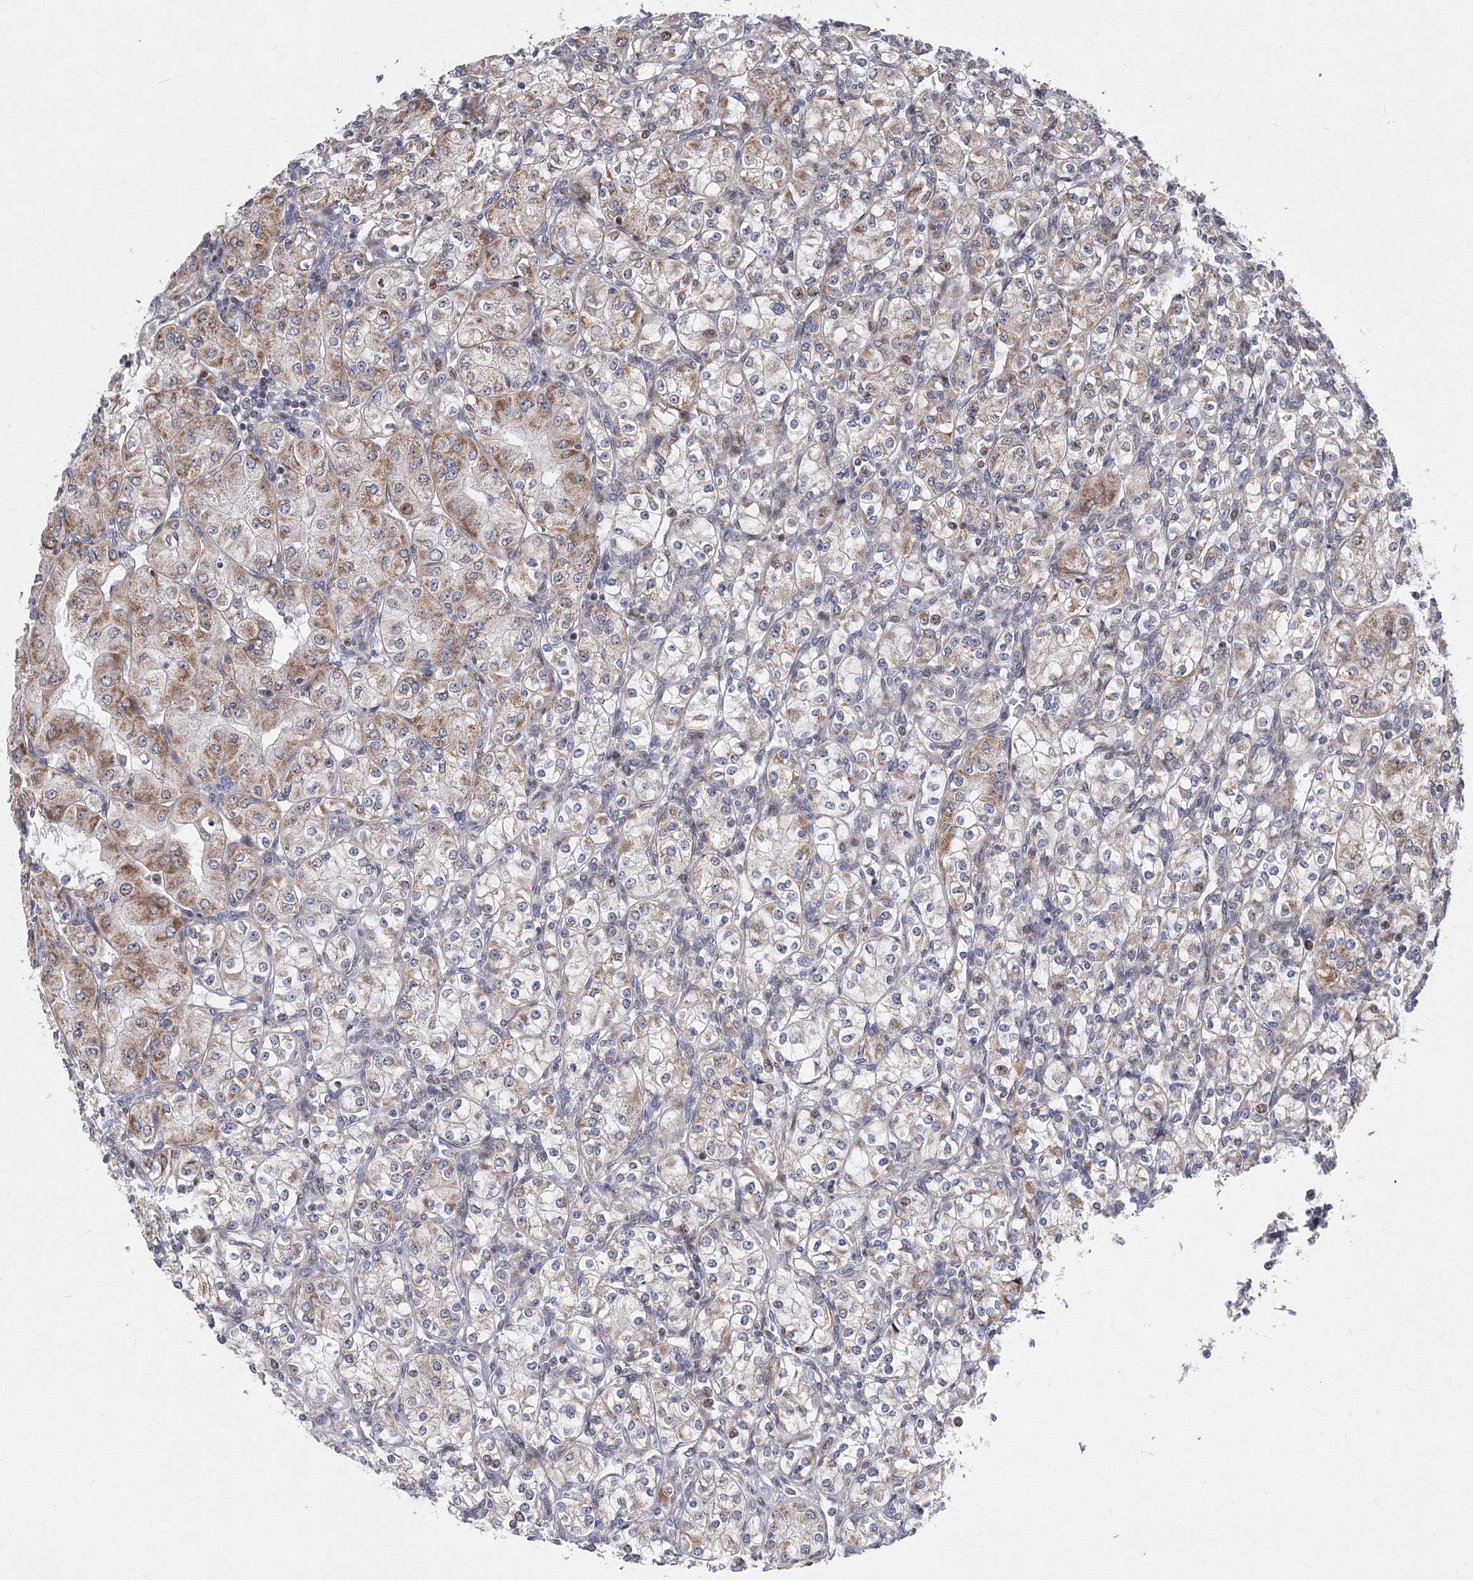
{"staining": {"intensity": "moderate", "quantity": "25%-75%", "location": "cytoplasmic/membranous"}, "tissue": "renal cancer", "cell_type": "Tumor cells", "image_type": "cancer", "snomed": [{"axis": "morphology", "description": "Adenocarcinoma, NOS"}, {"axis": "topography", "description": "Kidney"}], "caption": "A high-resolution micrograph shows immunohistochemistry (IHC) staining of adenocarcinoma (renal), which demonstrates moderate cytoplasmic/membranous expression in approximately 25%-75% of tumor cells. The protein is stained brown, and the nuclei are stained in blue (DAB IHC with brightfield microscopy, high magnification).", "gene": "GPN1", "patient": {"sex": "male", "age": 77}}